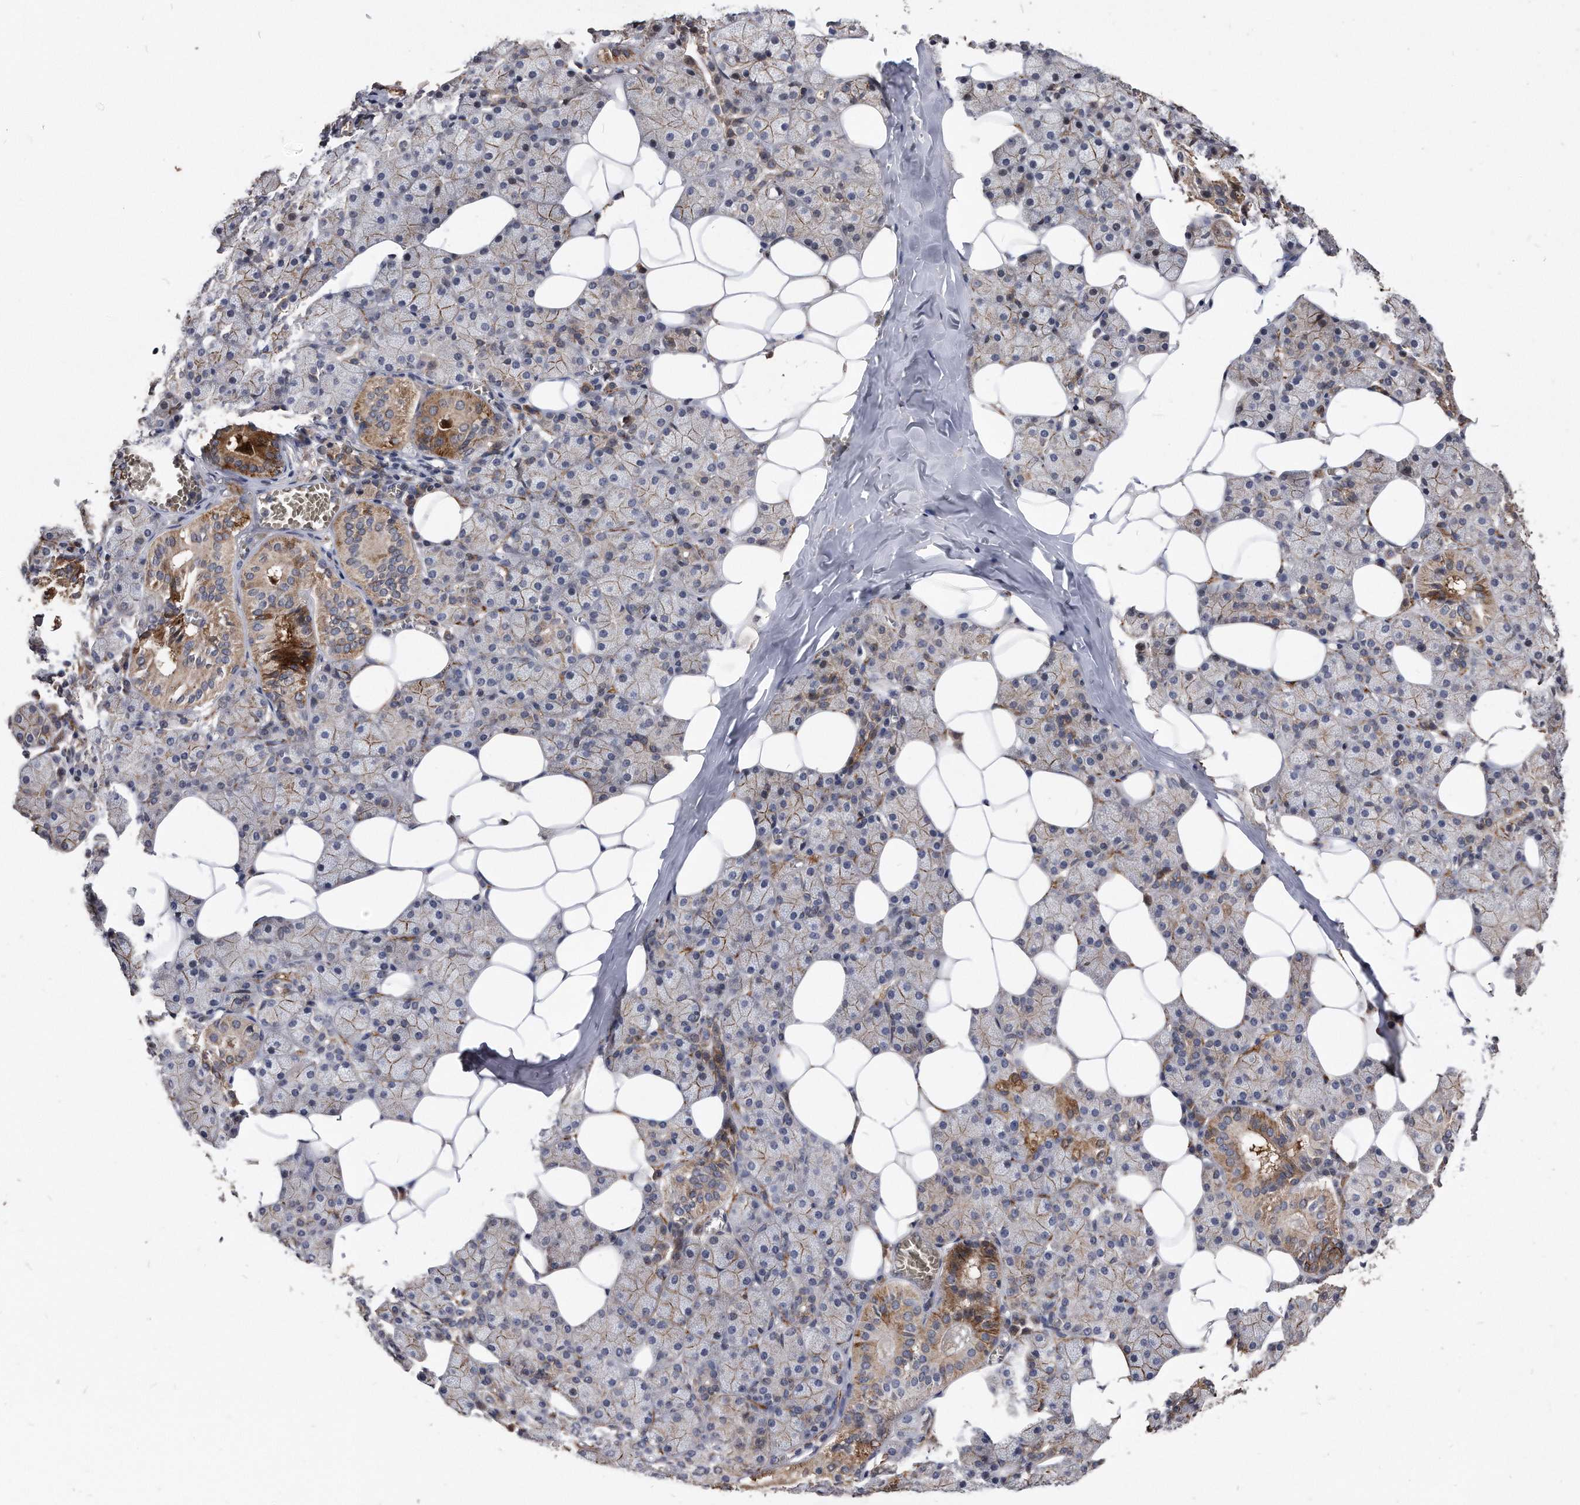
{"staining": {"intensity": "strong", "quantity": "<25%", "location": "cytoplasmic/membranous"}, "tissue": "salivary gland", "cell_type": "Glandular cells", "image_type": "normal", "snomed": [{"axis": "morphology", "description": "Normal tissue, NOS"}, {"axis": "topography", "description": "Salivary gland"}], "caption": "Salivary gland was stained to show a protein in brown. There is medium levels of strong cytoplasmic/membranous positivity in about <25% of glandular cells.", "gene": "IL20RA", "patient": {"sex": "female", "age": 33}}